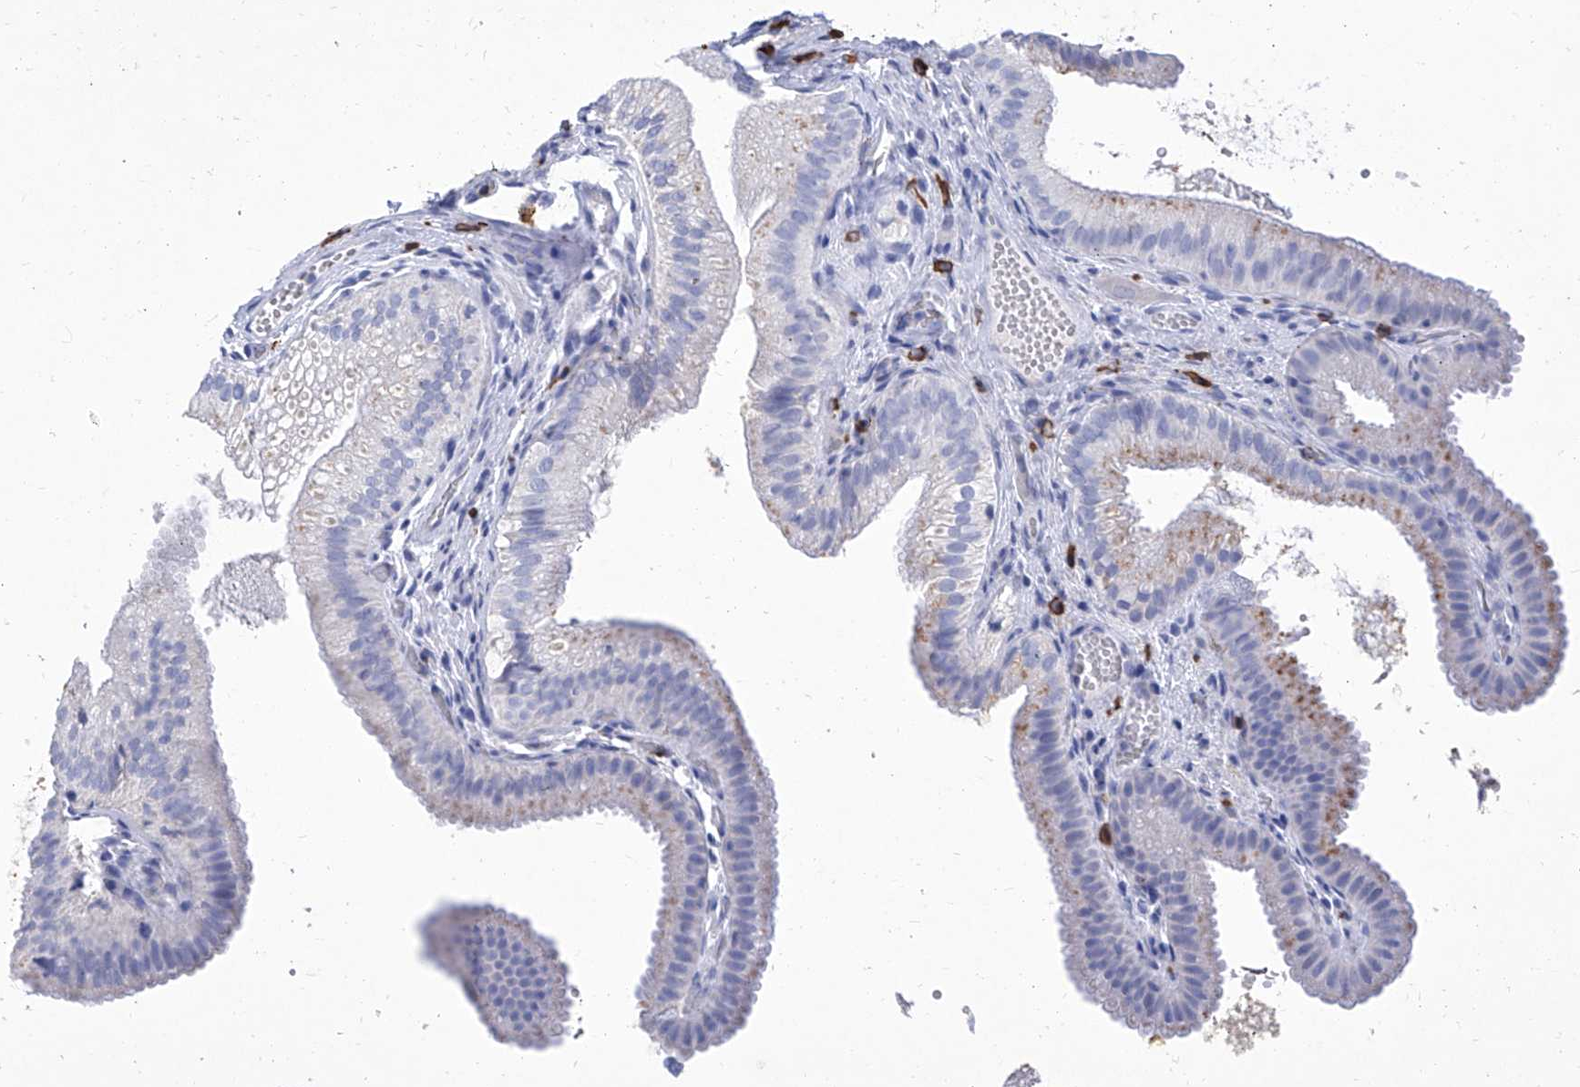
{"staining": {"intensity": "negative", "quantity": "none", "location": "none"}, "tissue": "gallbladder", "cell_type": "Glandular cells", "image_type": "normal", "snomed": [{"axis": "morphology", "description": "Normal tissue, NOS"}, {"axis": "topography", "description": "Gallbladder"}], "caption": "An immunohistochemistry (IHC) image of normal gallbladder is shown. There is no staining in glandular cells of gallbladder.", "gene": "IFNL2", "patient": {"sex": "female", "age": 30}}